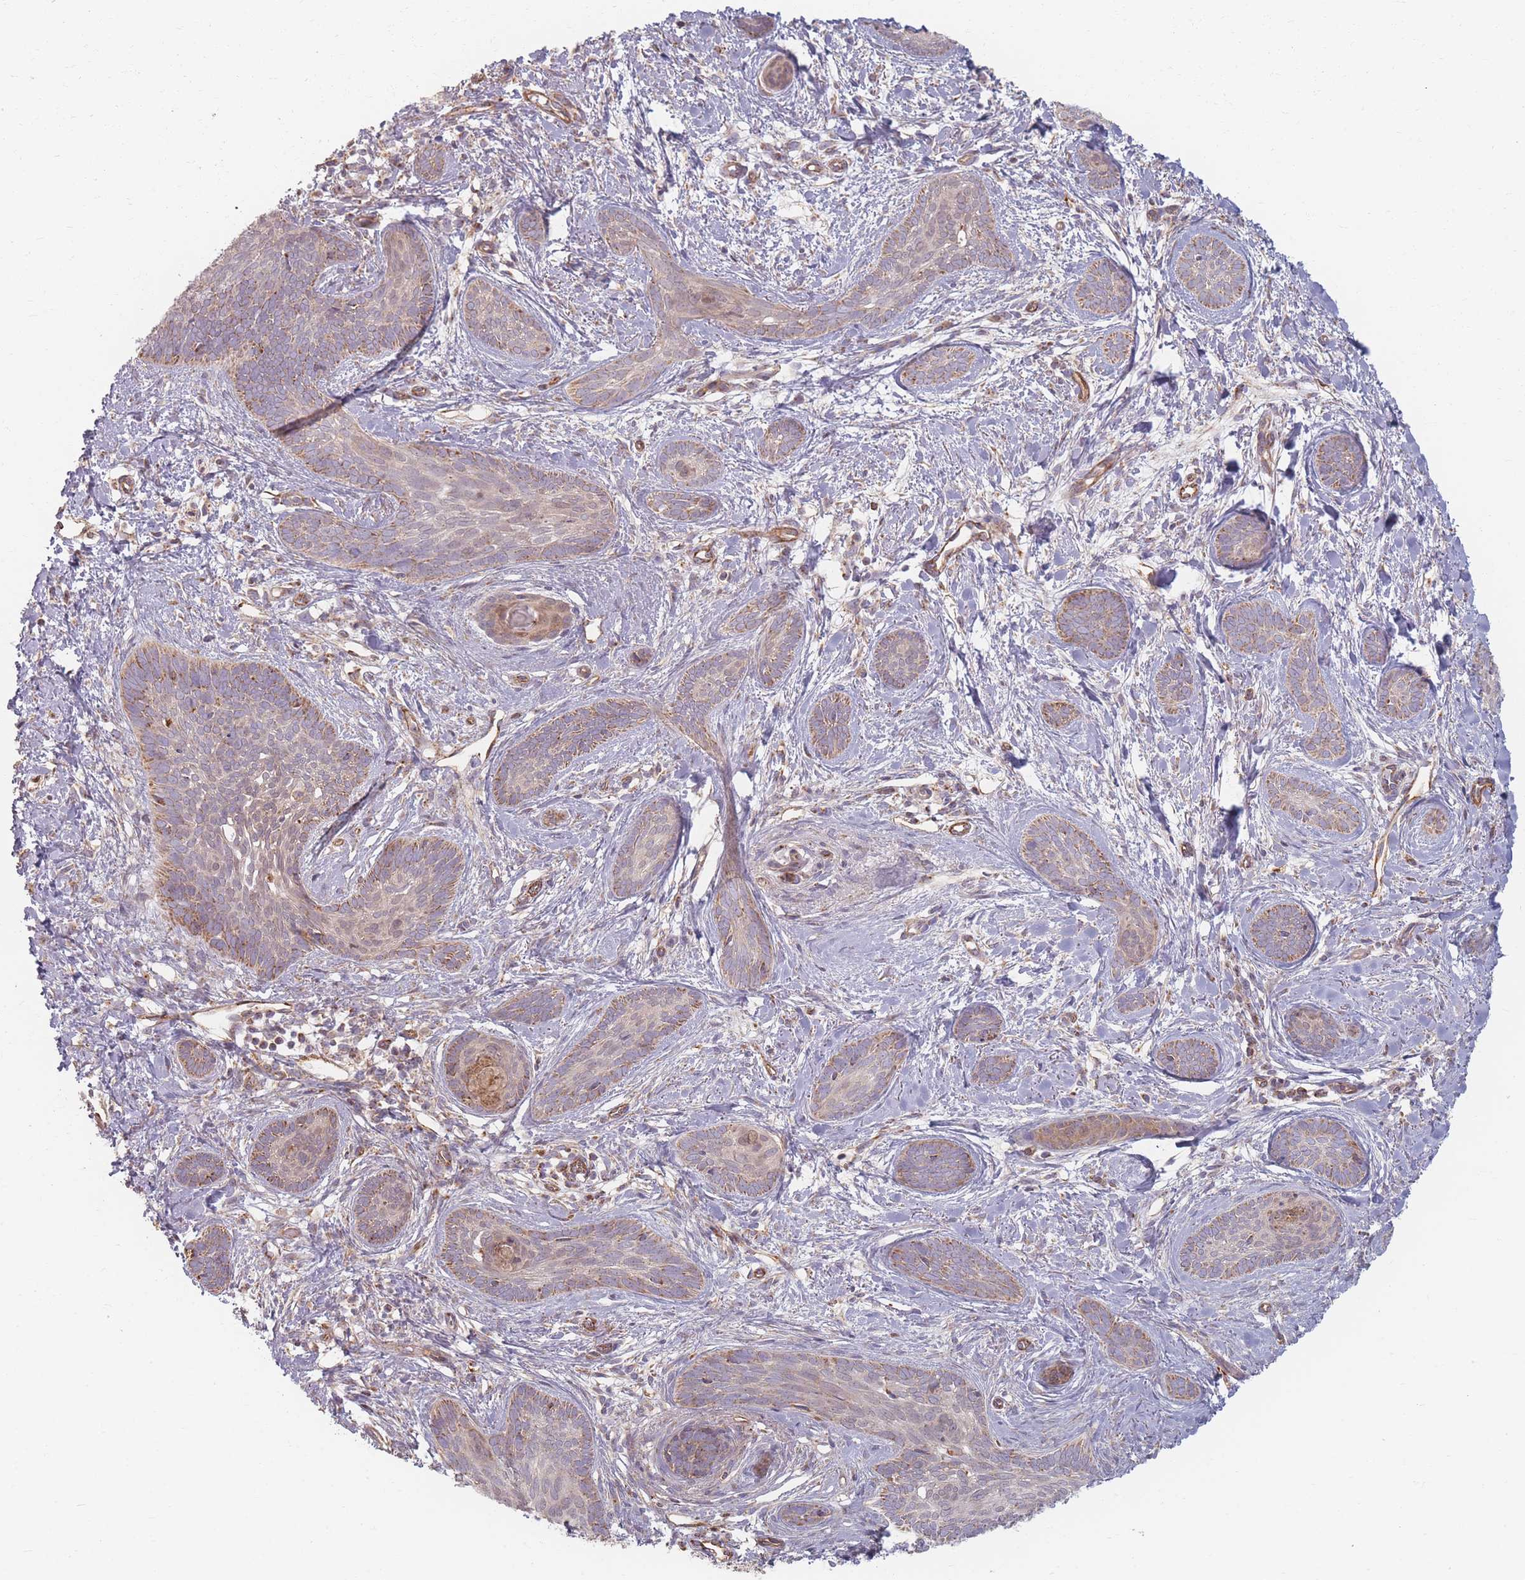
{"staining": {"intensity": "moderate", "quantity": "25%-75%", "location": "cytoplasmic/membranous"}, "tissue": "skin cancer", "cell_type": "Tumor cells", "image_type": "cancer", "snomed": [{"axis": "morphology", "description": "Basal cell carcinoma"}, {"axis": "topography", "description": "Skin"}], "caption": "Skin cancer (basal cell carcinoma) stained for a protein (brown) reveals moderate cytoplasmic/membranous positive staining in approximately 25%-75% of tumor cells.", "gene": "ESRP2", "patient": {"sex": "female", "age": 81}}